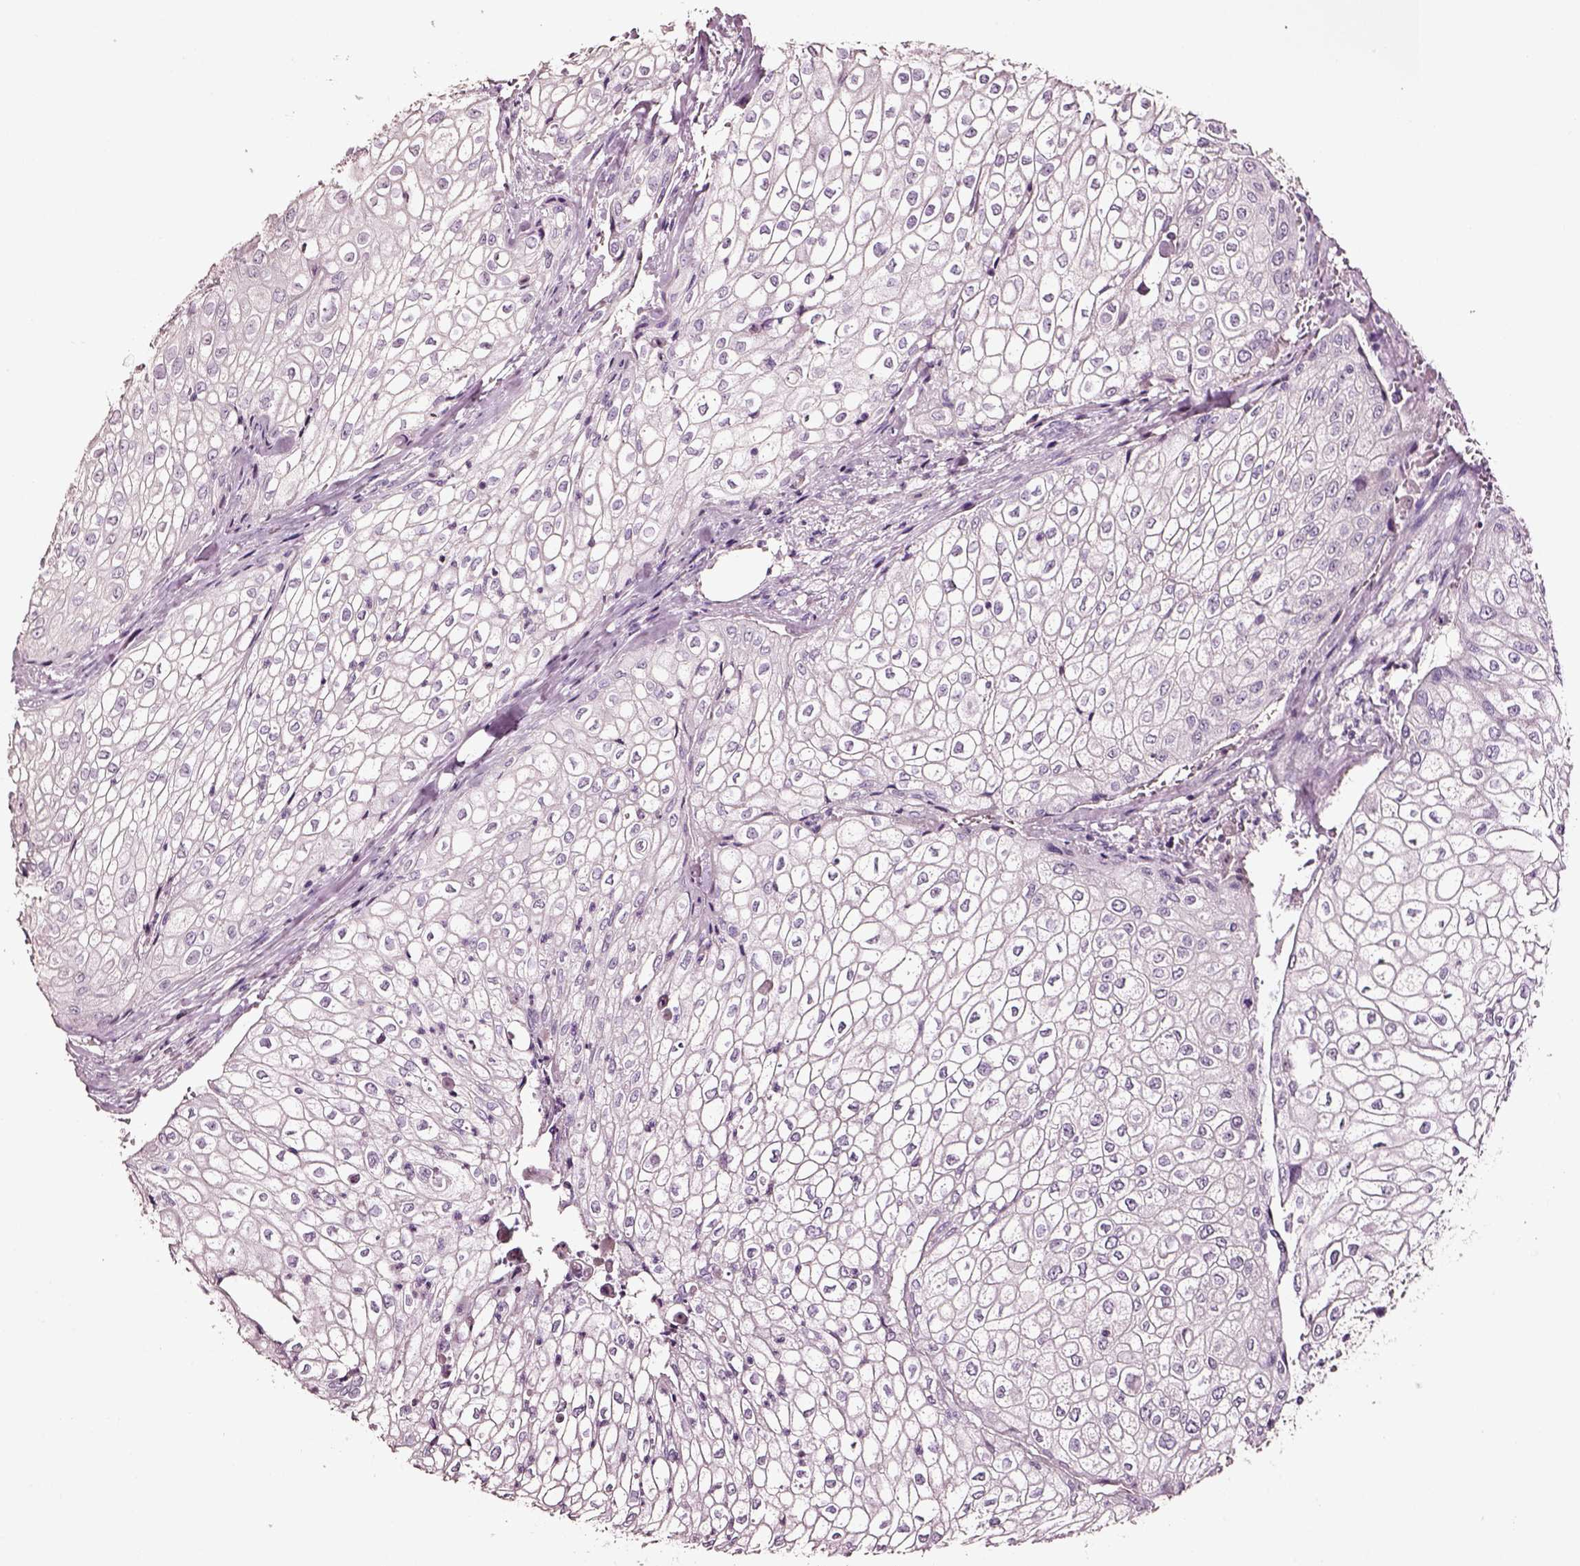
{"staining": {"intensity": "negative", "quantity": "none", "location": "none"}, "tissue": "urothelial cancer", "cell_type": "Tumor cells", "image_type": "cancer", "snomed": [{"axis": "morphology", "description": "Urothelial carcinoma, High grade"}, {"axis": "topography", "description": "Urinary bladder"}], "caption": "The IHC image has no significant staining in tumor cells of urothelial carcinoma (high-grade) tissue.", "gene": "AADAT", "patient": {"sex": "male", "age": 62}}